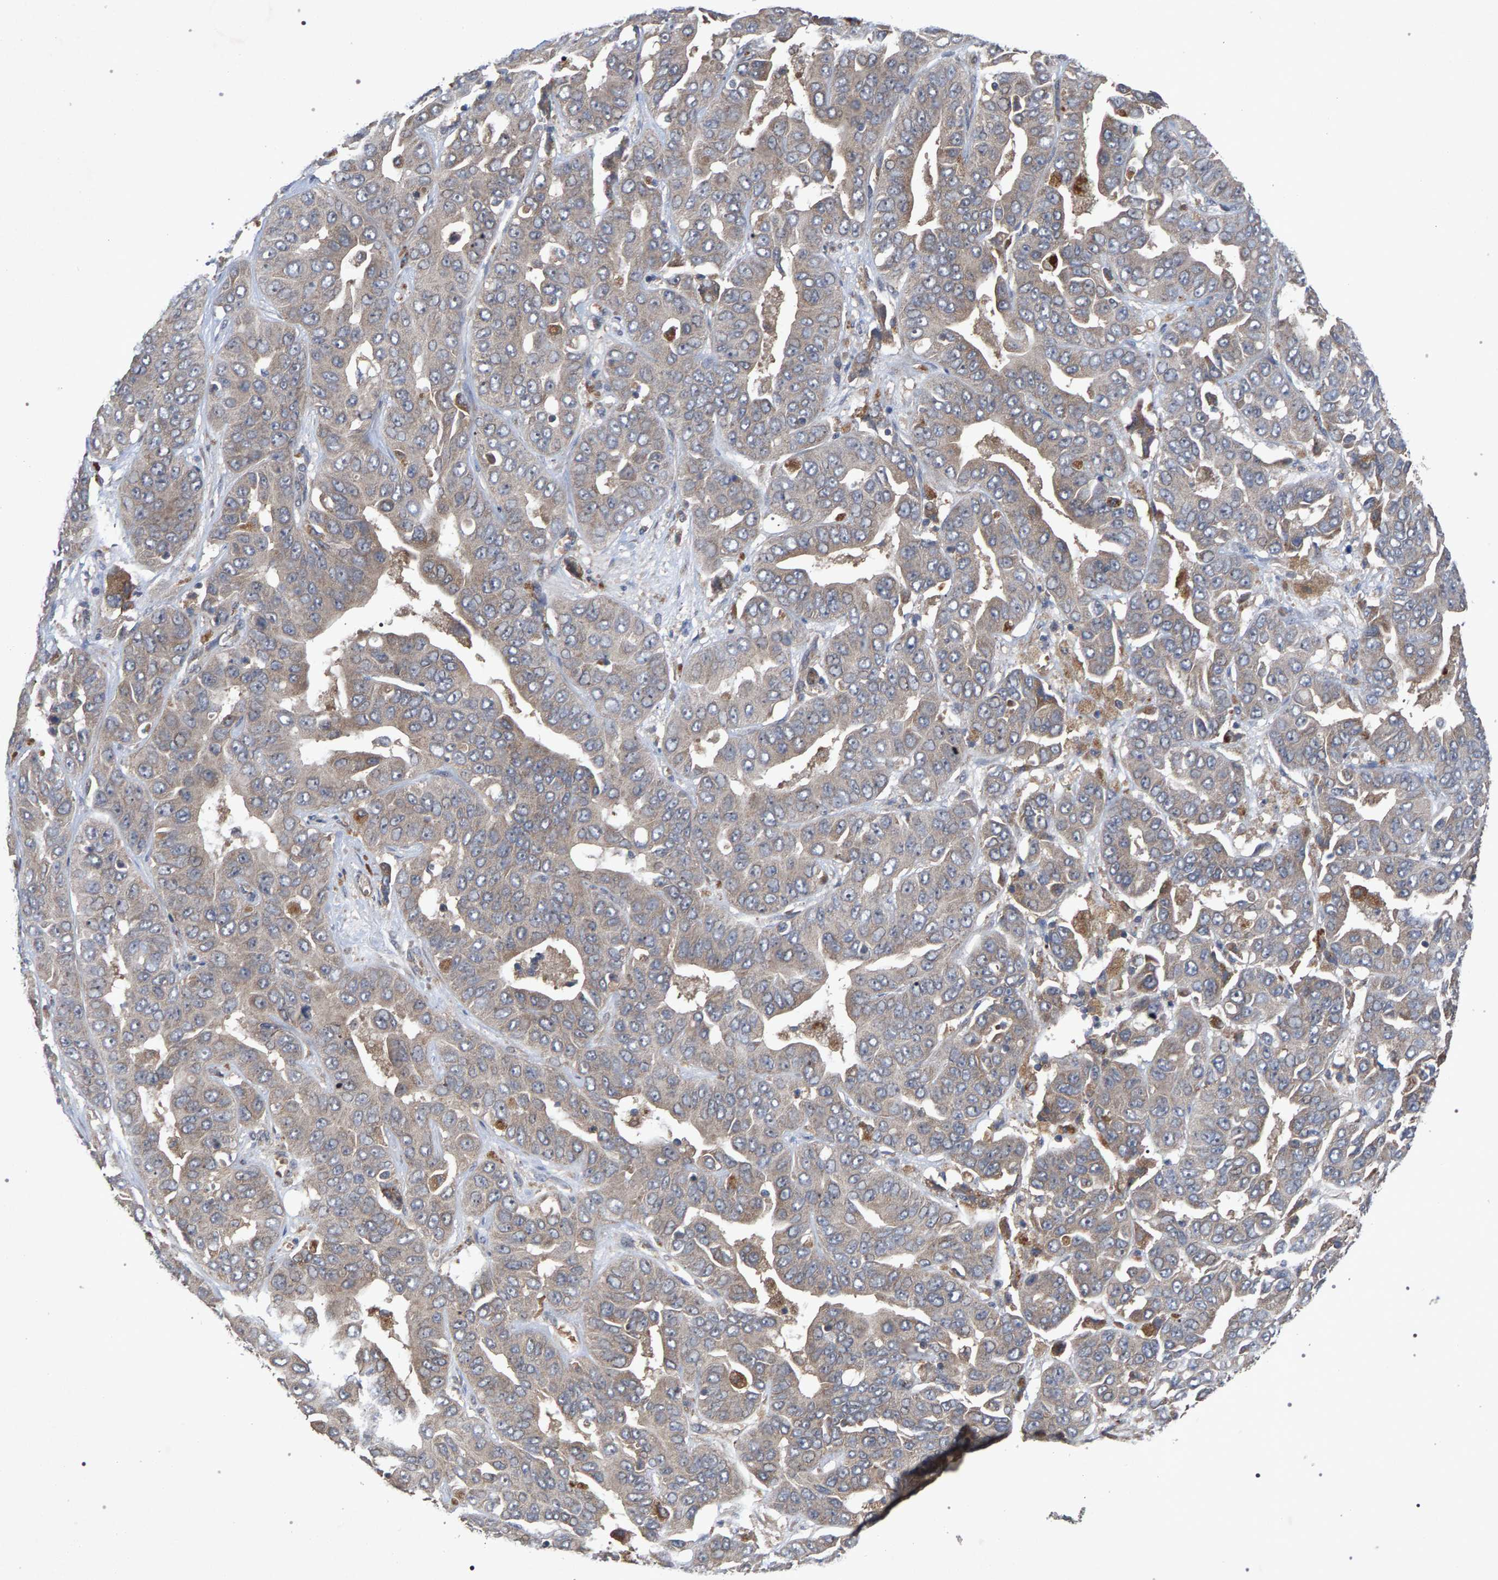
{"staining": {"intensity": "weak", "quantity": "25%-75%", "location": "cytoplasmic/membranous"}, "tissue": "liver cancer", "cell_type": "Tumor cells", "image_type": "cancer", "snomed": [{"axis": "morphology", "description": "Cholangiocarcinoma"}, {"axis": "topography", "description": "Liver"}], "caption": "This image exhibits immunohistochemistry (IHC) staining of human liver cancer, with low weak cytoplasmic/membranous staining in approximately 25%-75% of tumor cells.", "gene": "SLC4A4", "patient": {"sex": "female", "age": 52}}